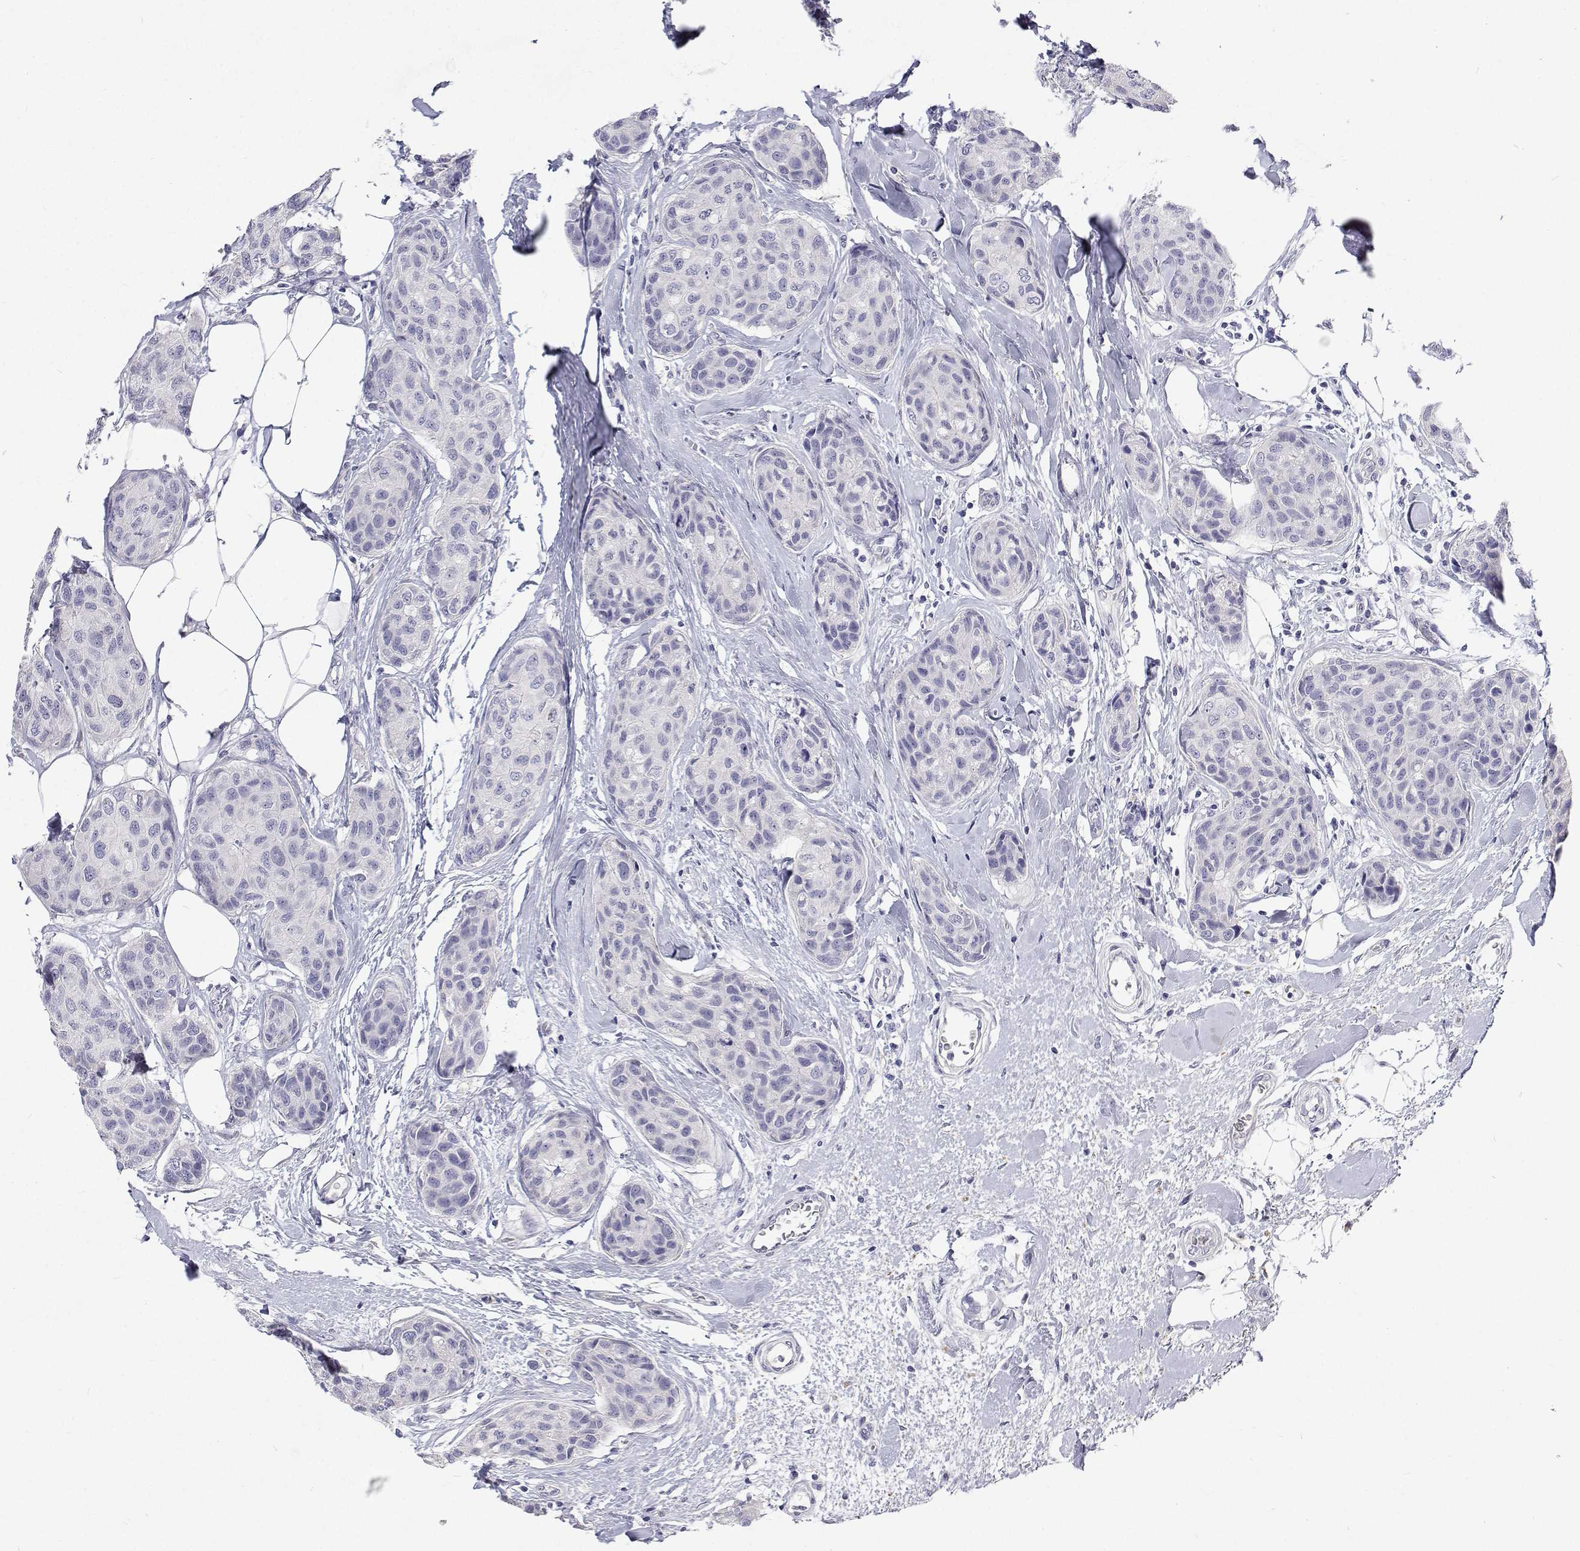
{"staining": {"intensity": "negative", "quantity": "none", "location": "none"}, "tissue": "breast cancer", "cell_type": "Tumor cells", "image_type": "cancer", "snomed": [{"axis": "morphology", "description": "Duct carcinoma"}, {"axis": "topography", "description": "Breast"}], "caption": "Breast cancer was stained to show a protein in brown. There is no significant expression in tumor cells.", "gene": "NCR2", "patient": {"sex": "female", "age": 80}}